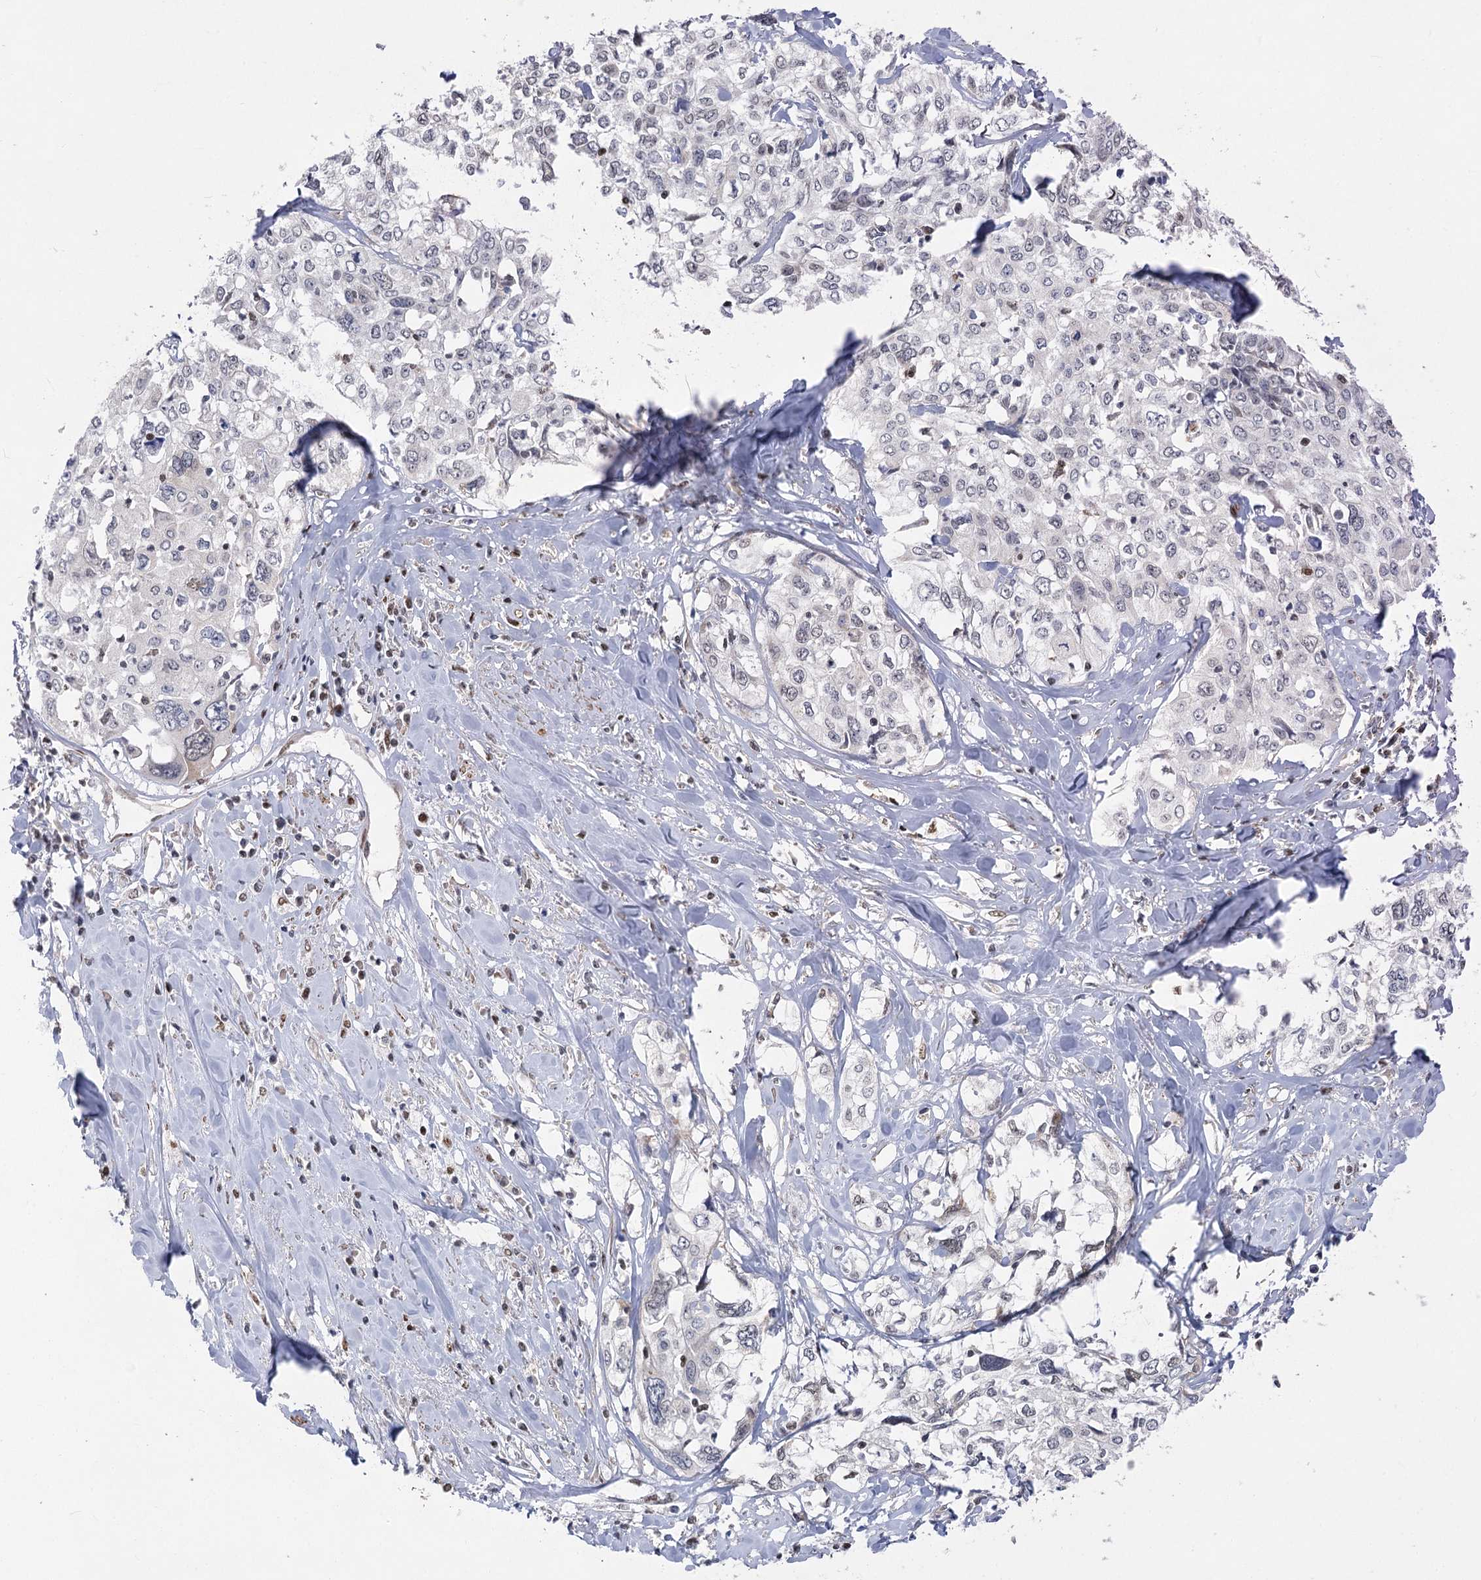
{"staining": {"intensity": "weak", "quantity": "<25%", "location": "nuclear"}, "tissue": "cervical cancer", "cell_type": "Tumor cells", "image_type": "cancer", "snomed": [{"axis": "morphology", "description": "Squamous cell carcinoma, NOS"}, {"axis": "topography", "description": "Cervix"}], "caption": "Immunohistochemistry image of neoplastic tissue: human cervical cancer stained with DAB reveals no significant protein staining in tumor cells.", "gene": "ARSI", "patient": {"sex": "female", "age": 31}}